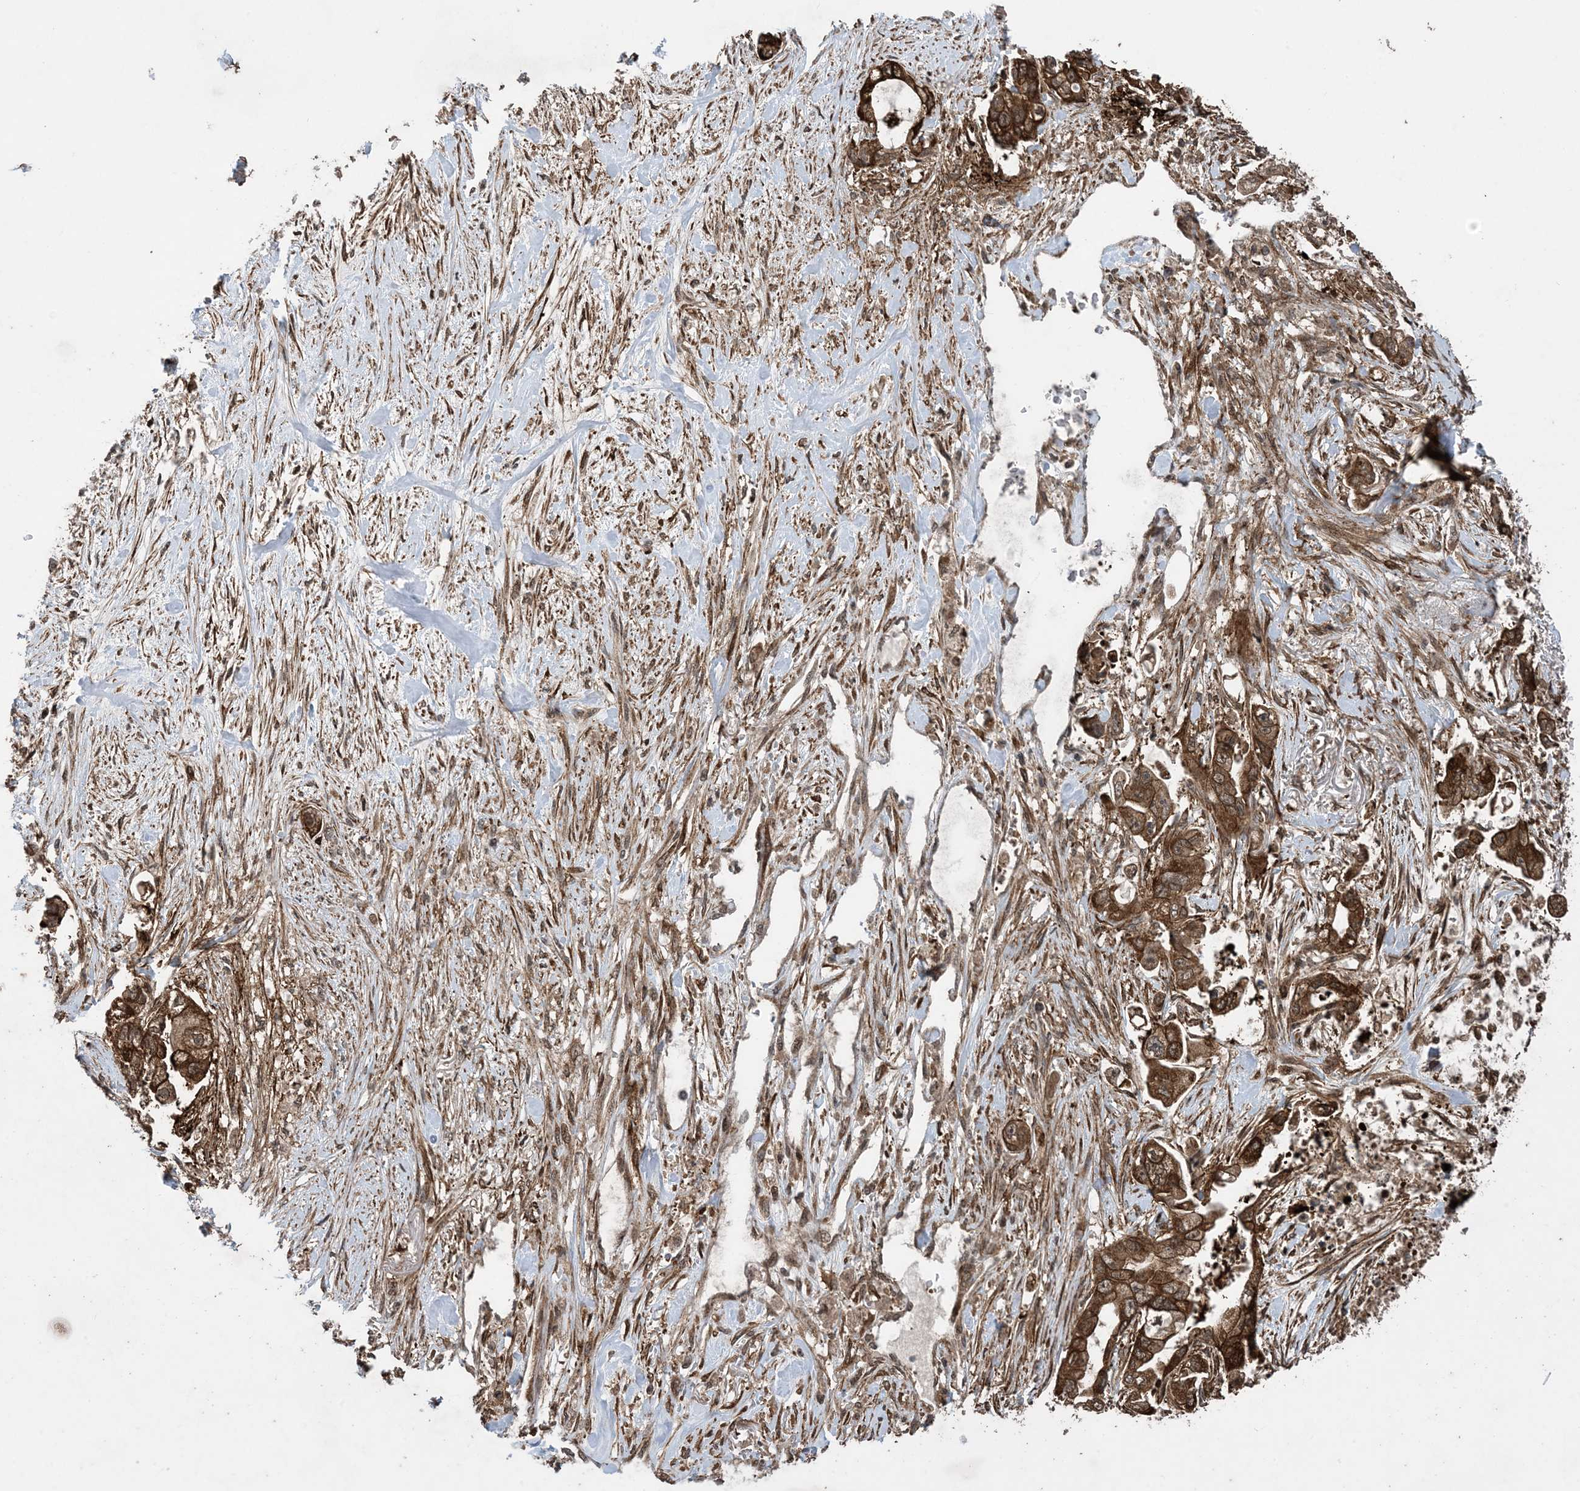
{"staining": {"intensity": "strong", "quantity": ">75%", "location": "cytoplasmic/membranous"}, "tissue": "stomach cancer", "cell_type": "Tumor cells", "image_type": "cancer", "snomed": [{"axis": "morphology", "description": "Adenocarcinoma, NOS"}, {"axis": "topography", "description": "Stomach"}], "caption": "A high-resolution photomicrograph shows immunohistochemistry (IHC) staining of adenocarcinoma (stomach), which shows strong cytoplasmic/membranous staining in approximately >75% of tumor cells. The staining was performed using DAB (3,3'-diaminobenzidine) to visualize the protein expression in brown, while the nuclei were stained in blue with hematoxylin (Magnification: 20x).", "gene": "ZNF511", "patient": {"sex": "male", "age": 62}}